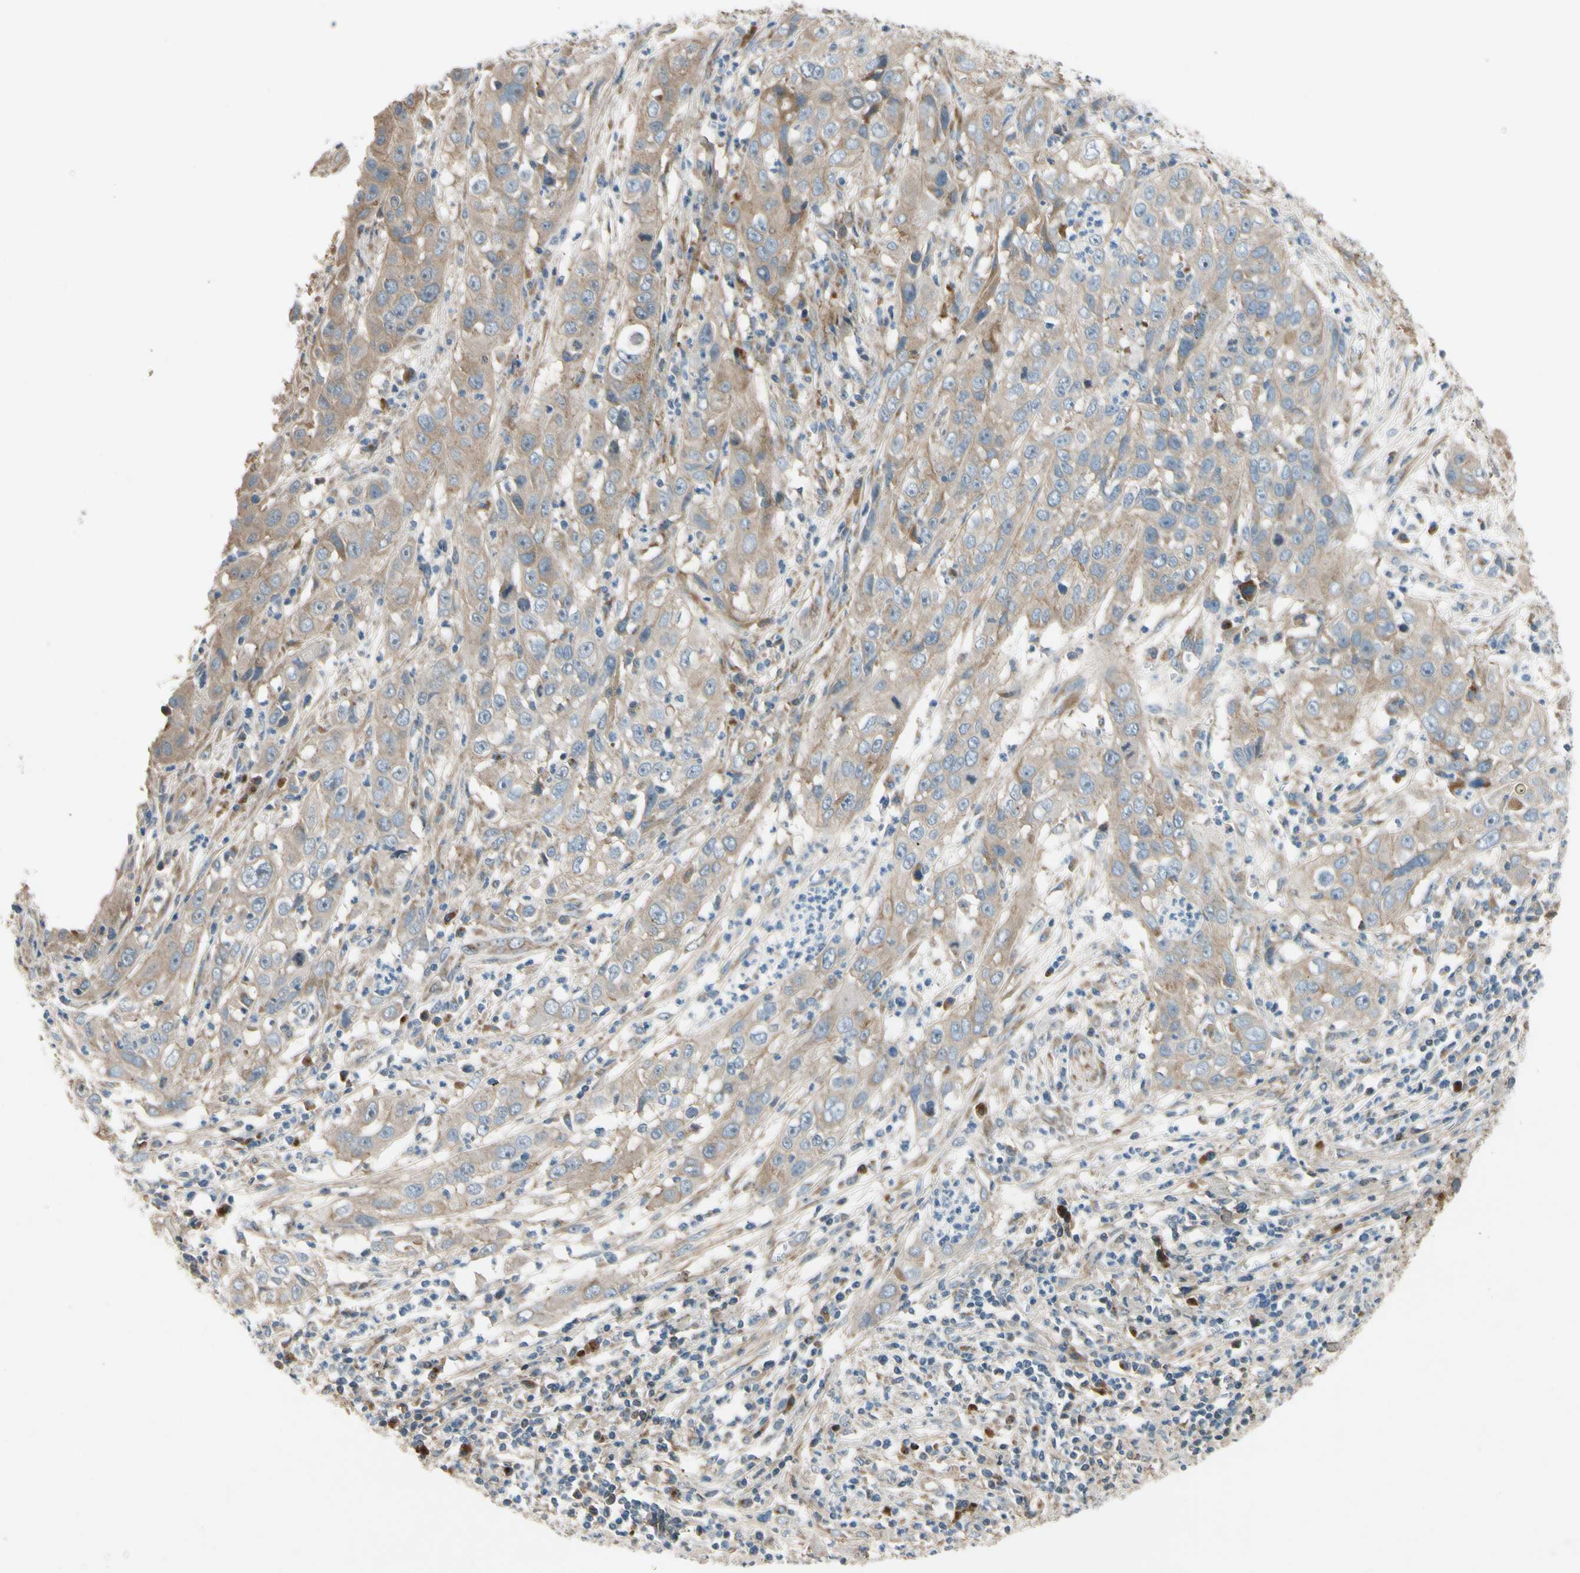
{"staining": {"intensity": "moderate", "quantity": ">75%", "location": "cytoplasmic/membranous"}, "tissue": "cervical cancer", "cell_type": "Tumor cells", "image_type": "cancer", "snomed": [{"axis": "morphology", "description": "Squamous cell carcinoma, NOS"}, {"axis": "topography", "description": "Cervix"}], "caption": "A brown stain labels moderate cytoplasmic/membranous positivity of a protein in cervical cancer tumor cells. The protein of interest is stained brown, and the nuclei are stained in blue (DAB IHC with brightfield microscopy, high magnification).", "gene": "MST1R", "patient": {"sex": "female", "age": 32}}